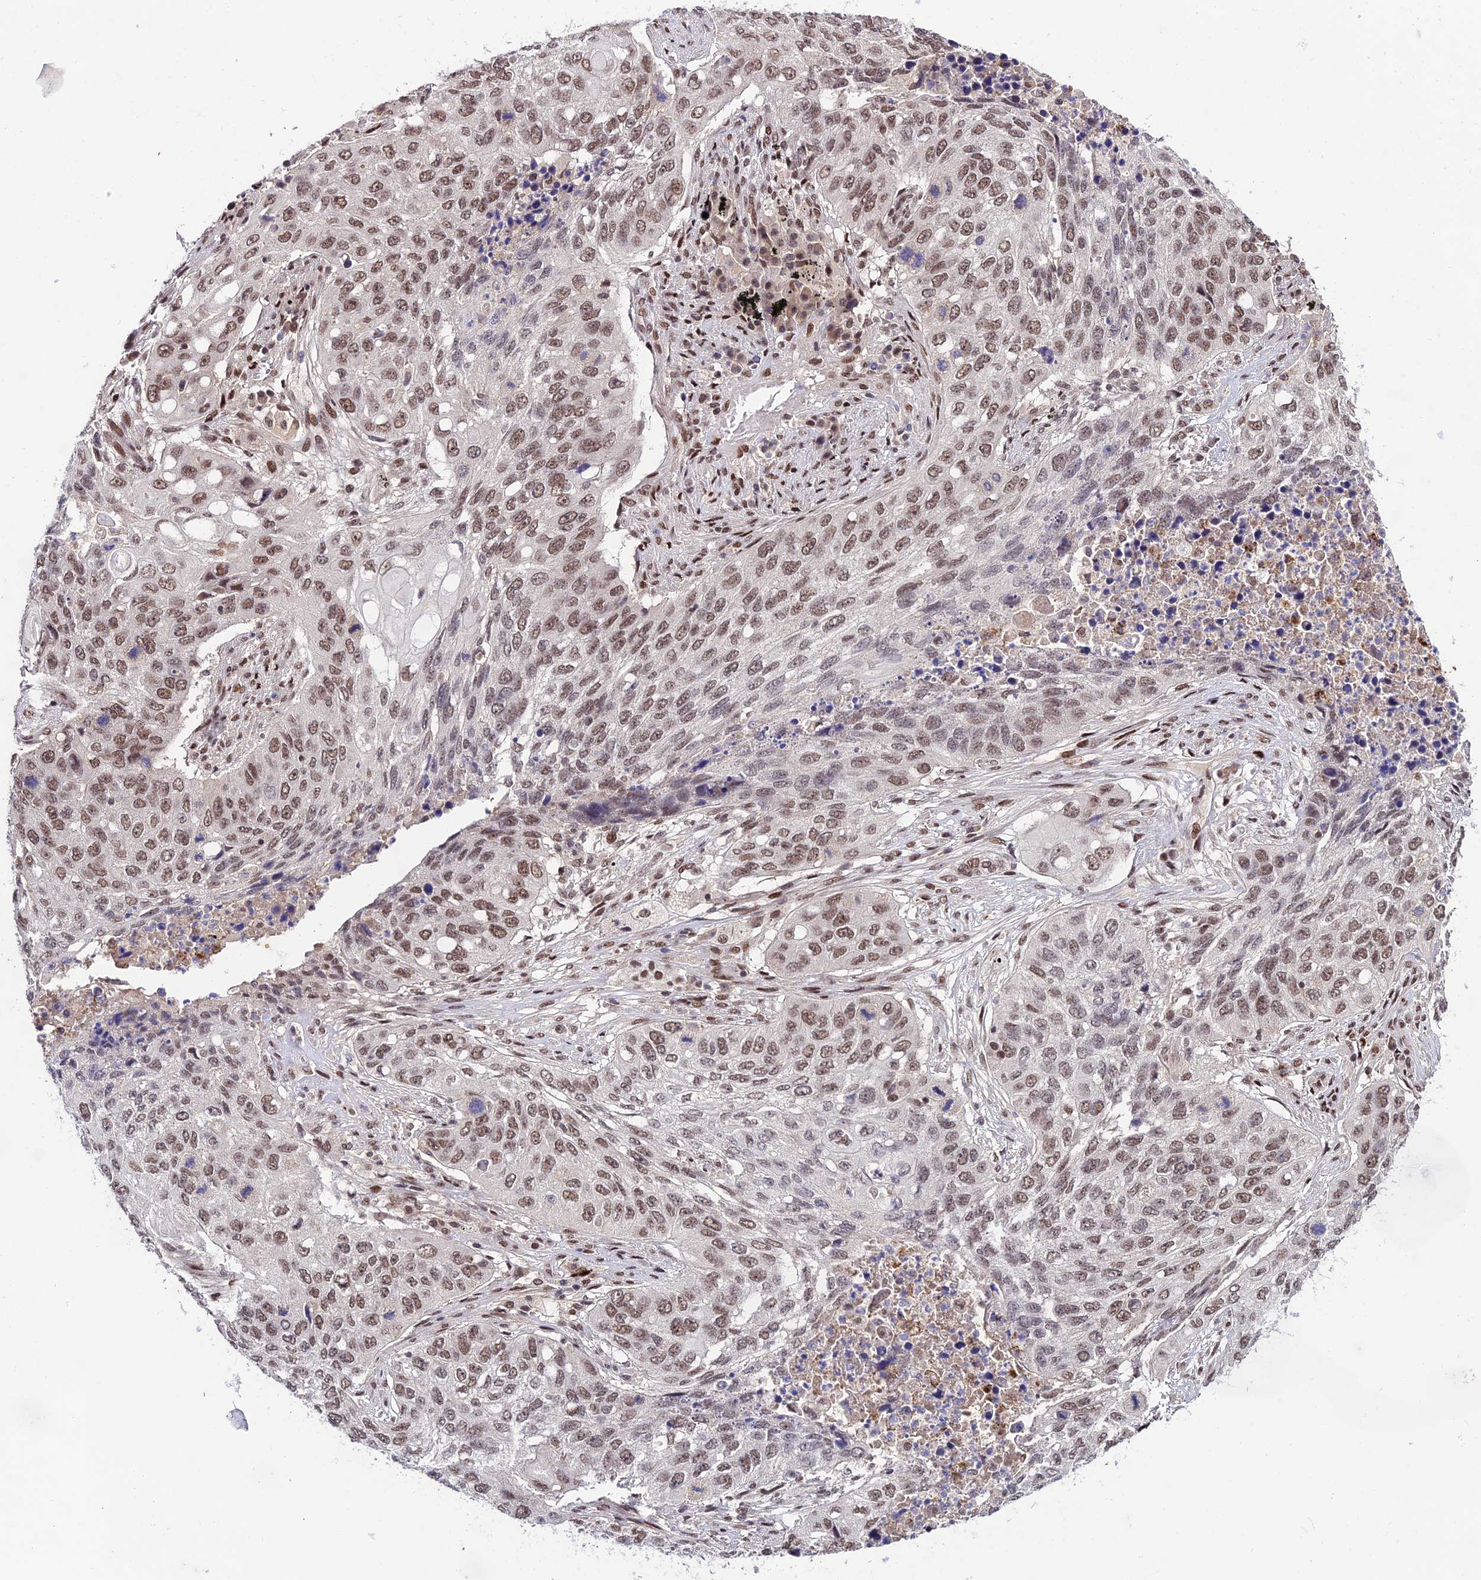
{"staining": {"intensity": "moderate", "quantity": ">75%", "location": "nuclear"}, "tissue": "lung cancer", "cell_type": "Tumor cells", "image_type": "cancer", "snomed": [{"axis": "morphology", "description": "Squamous cell carcinoma, NOS"}, {"axis": "topography", "description": "Lung"}], "caption": "Moderate nuclear expression for a protein is appreciated in about >75% of tumor cells of squamous cell carcinoma (lung) using IHC.", "gene": "SYT15", "patient": {"sex": "female", "age": 63}}